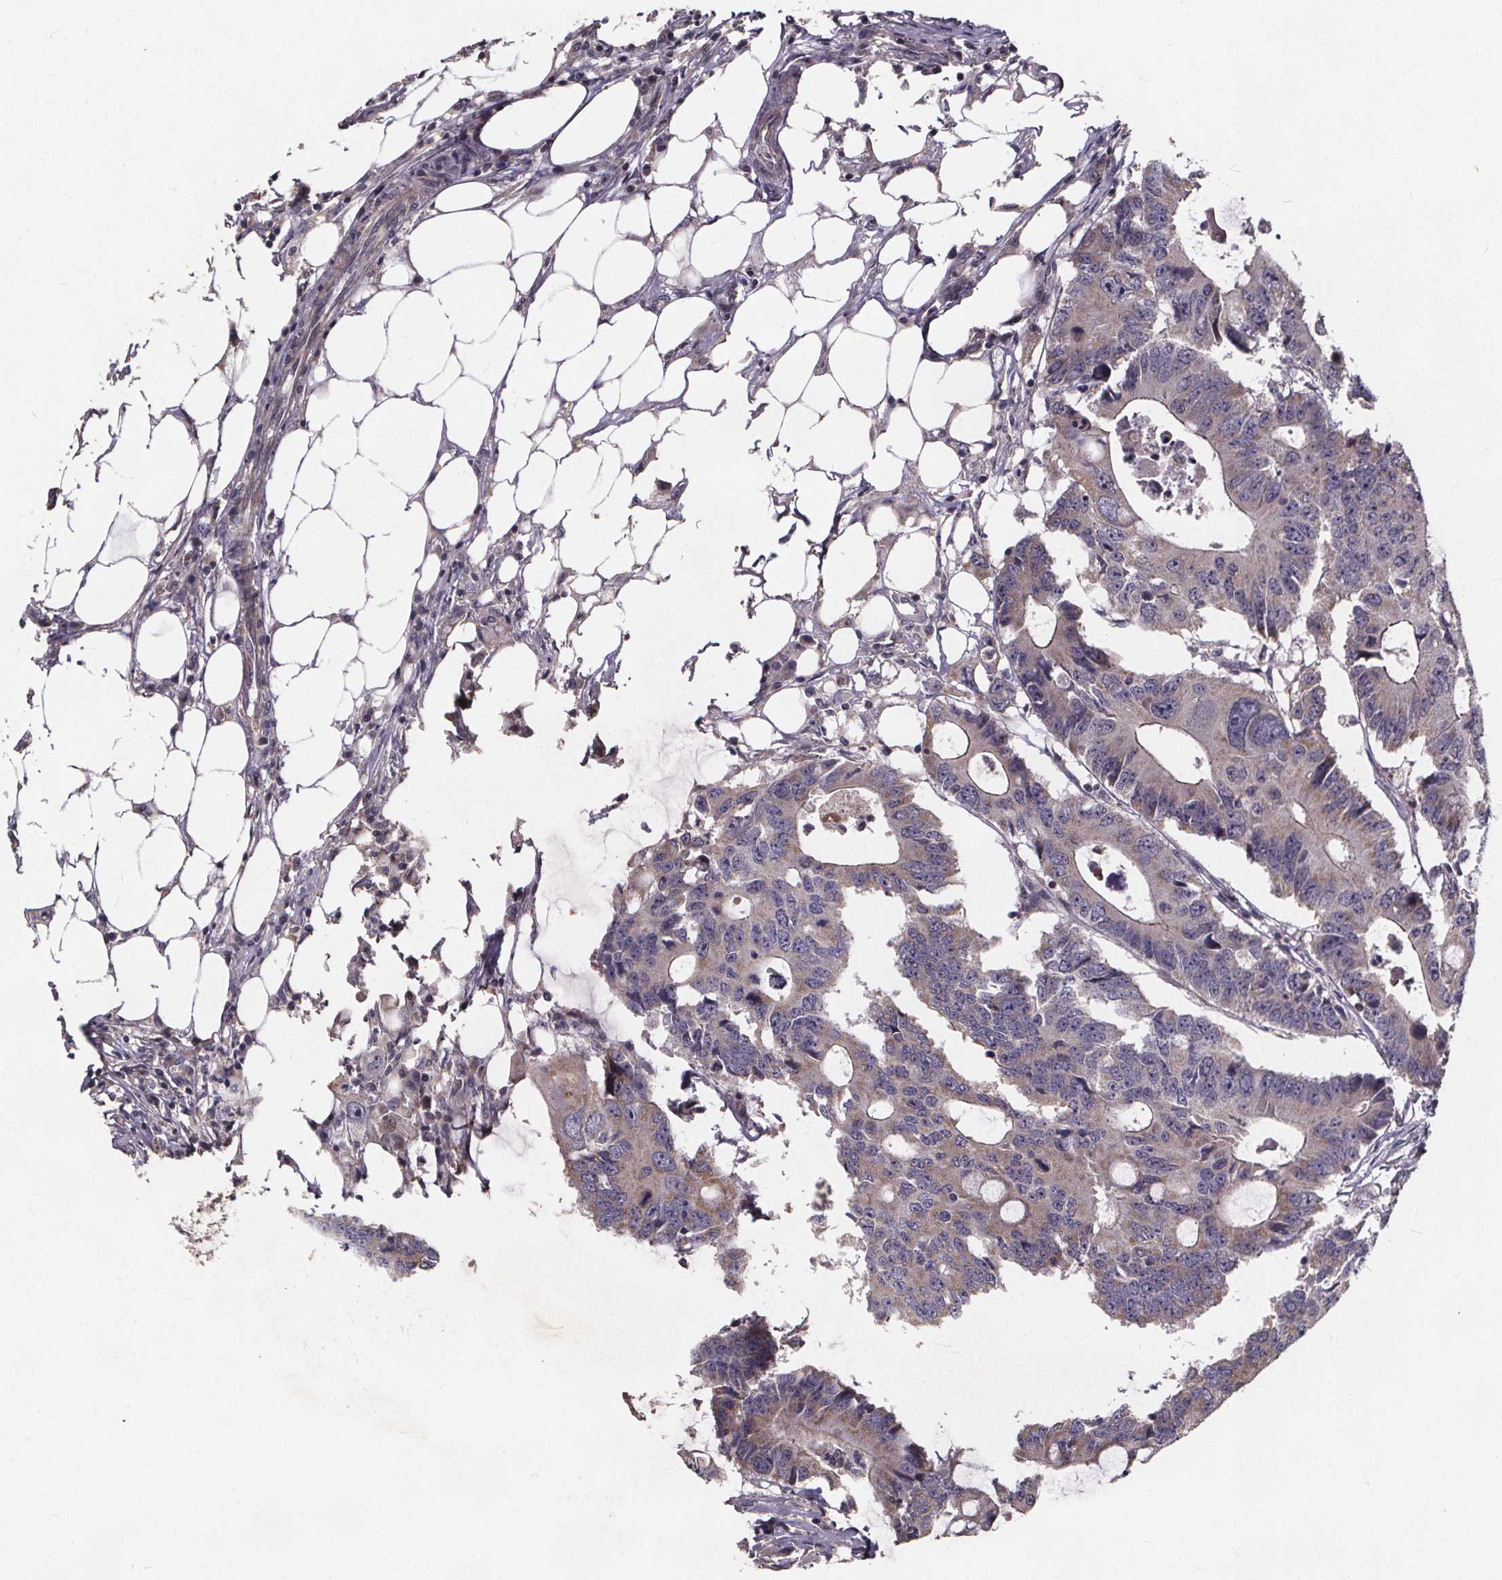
{"staining": {"intensity": "moderate", "quantity": "25%-75%", "location": "cytoplasmic/membranous"}, "tissue": "colorectal cancer", "cell_type": "Tumor cells", "image_type": "cancer", "snomed": [{"axis": "morphology", "description": "Adenocarcinoma, NOS"}, {"axis": "topography", "description": "Colon"}], "caption": "Tumor cells exhibit medium levels of moderate cytoplasmic/membranous expression in approximately 25%-75% of cells in colorectal cancer (adenocarcinoma).", "gene": "YME1L1", "patient": {"sex": "male", "age": 71}}